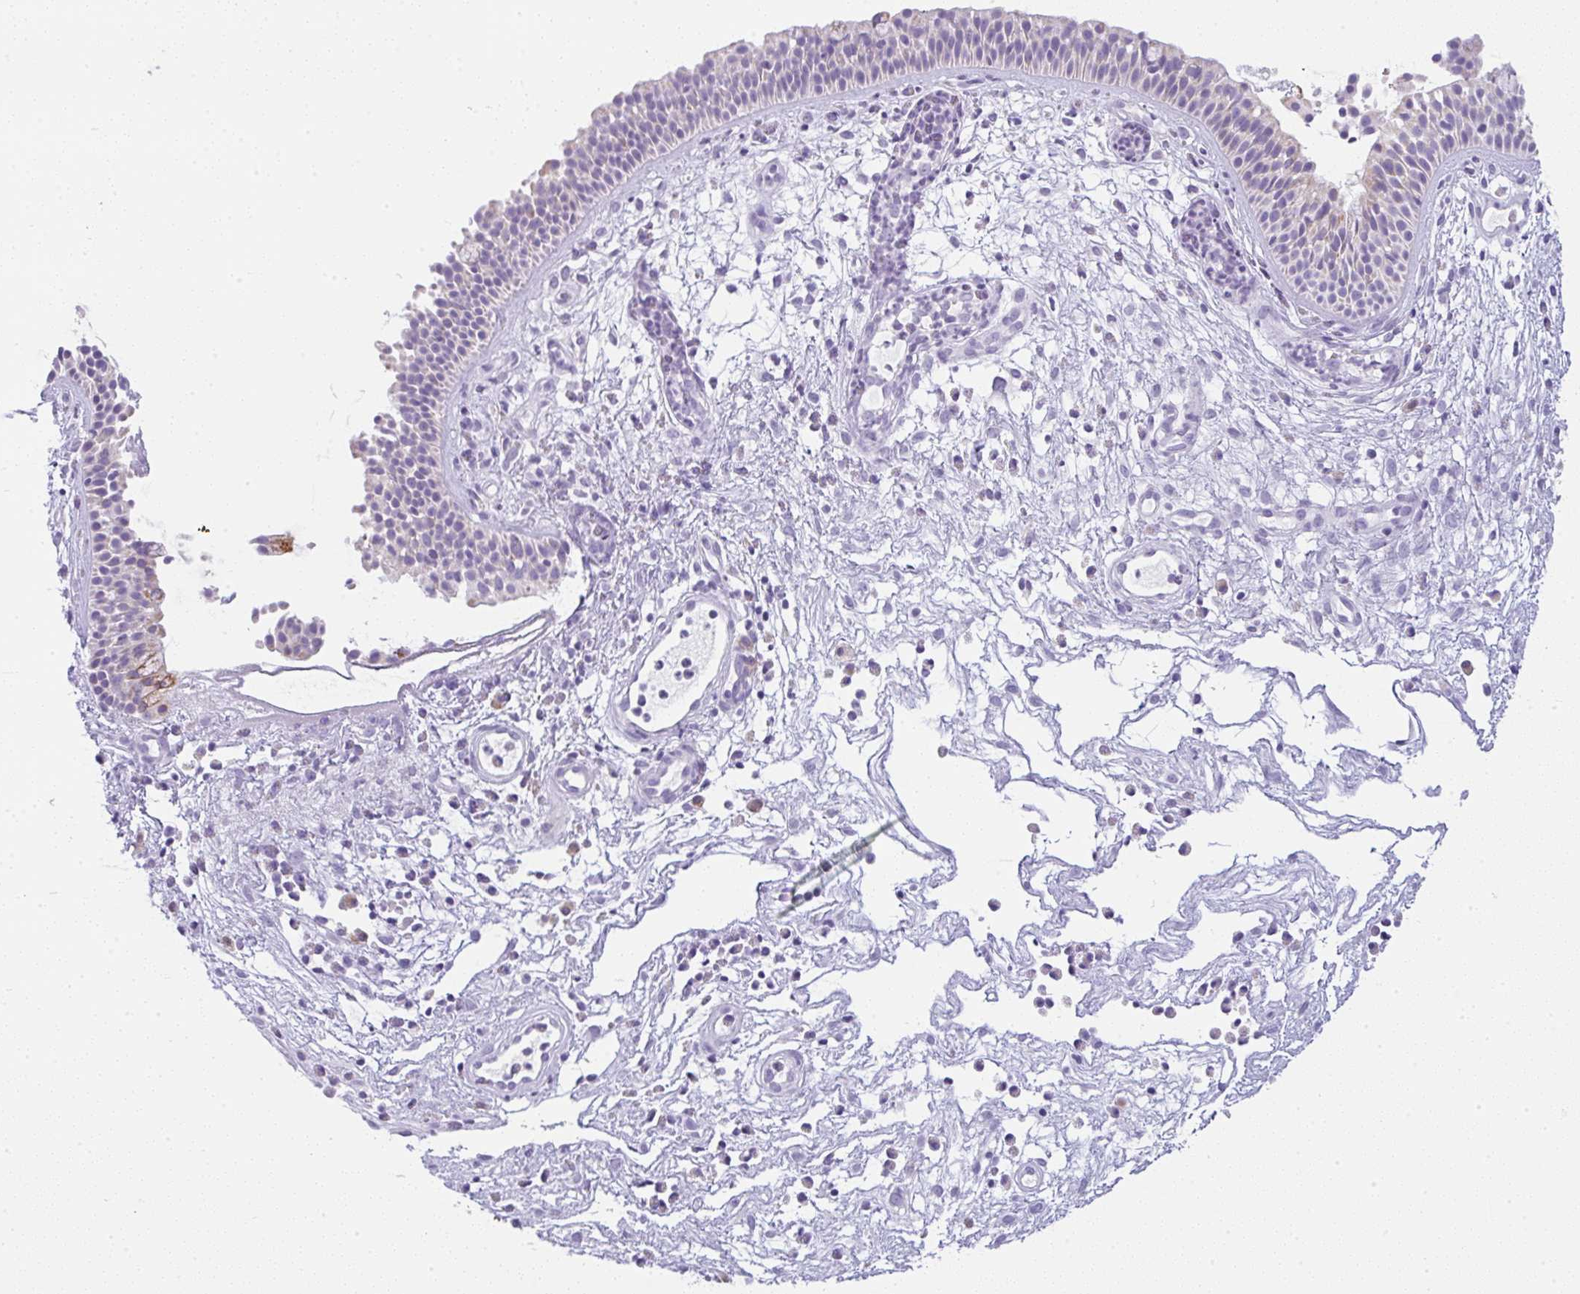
{"staining": {"intensity": "moderate", "quantity": "<25%", "location": "cytoplasmic/membranous"}, "tissue": "nasopharynx", "cell_type": "Respiratory epithelial cells", "image_type": "normal", "snomed": [{"axis": "morphology", "description": "Normal tissue, NOS"}, {"axis": "topography", "description": "Nasopharynx"}], "caption": "Immunohistochemistry (IHC) image of unremarkable nasopharynx: human nasopharynx stained using immunohistochemistry exhibits low levels of moderate protein expression localized specifically in the cytoplasmic/membranous of respiratory epithelial cells, appearing as a cytoplasmic/membranous brown color.", "gene": "LPAR4", "patient": {"sex": "male", "age": 56}}